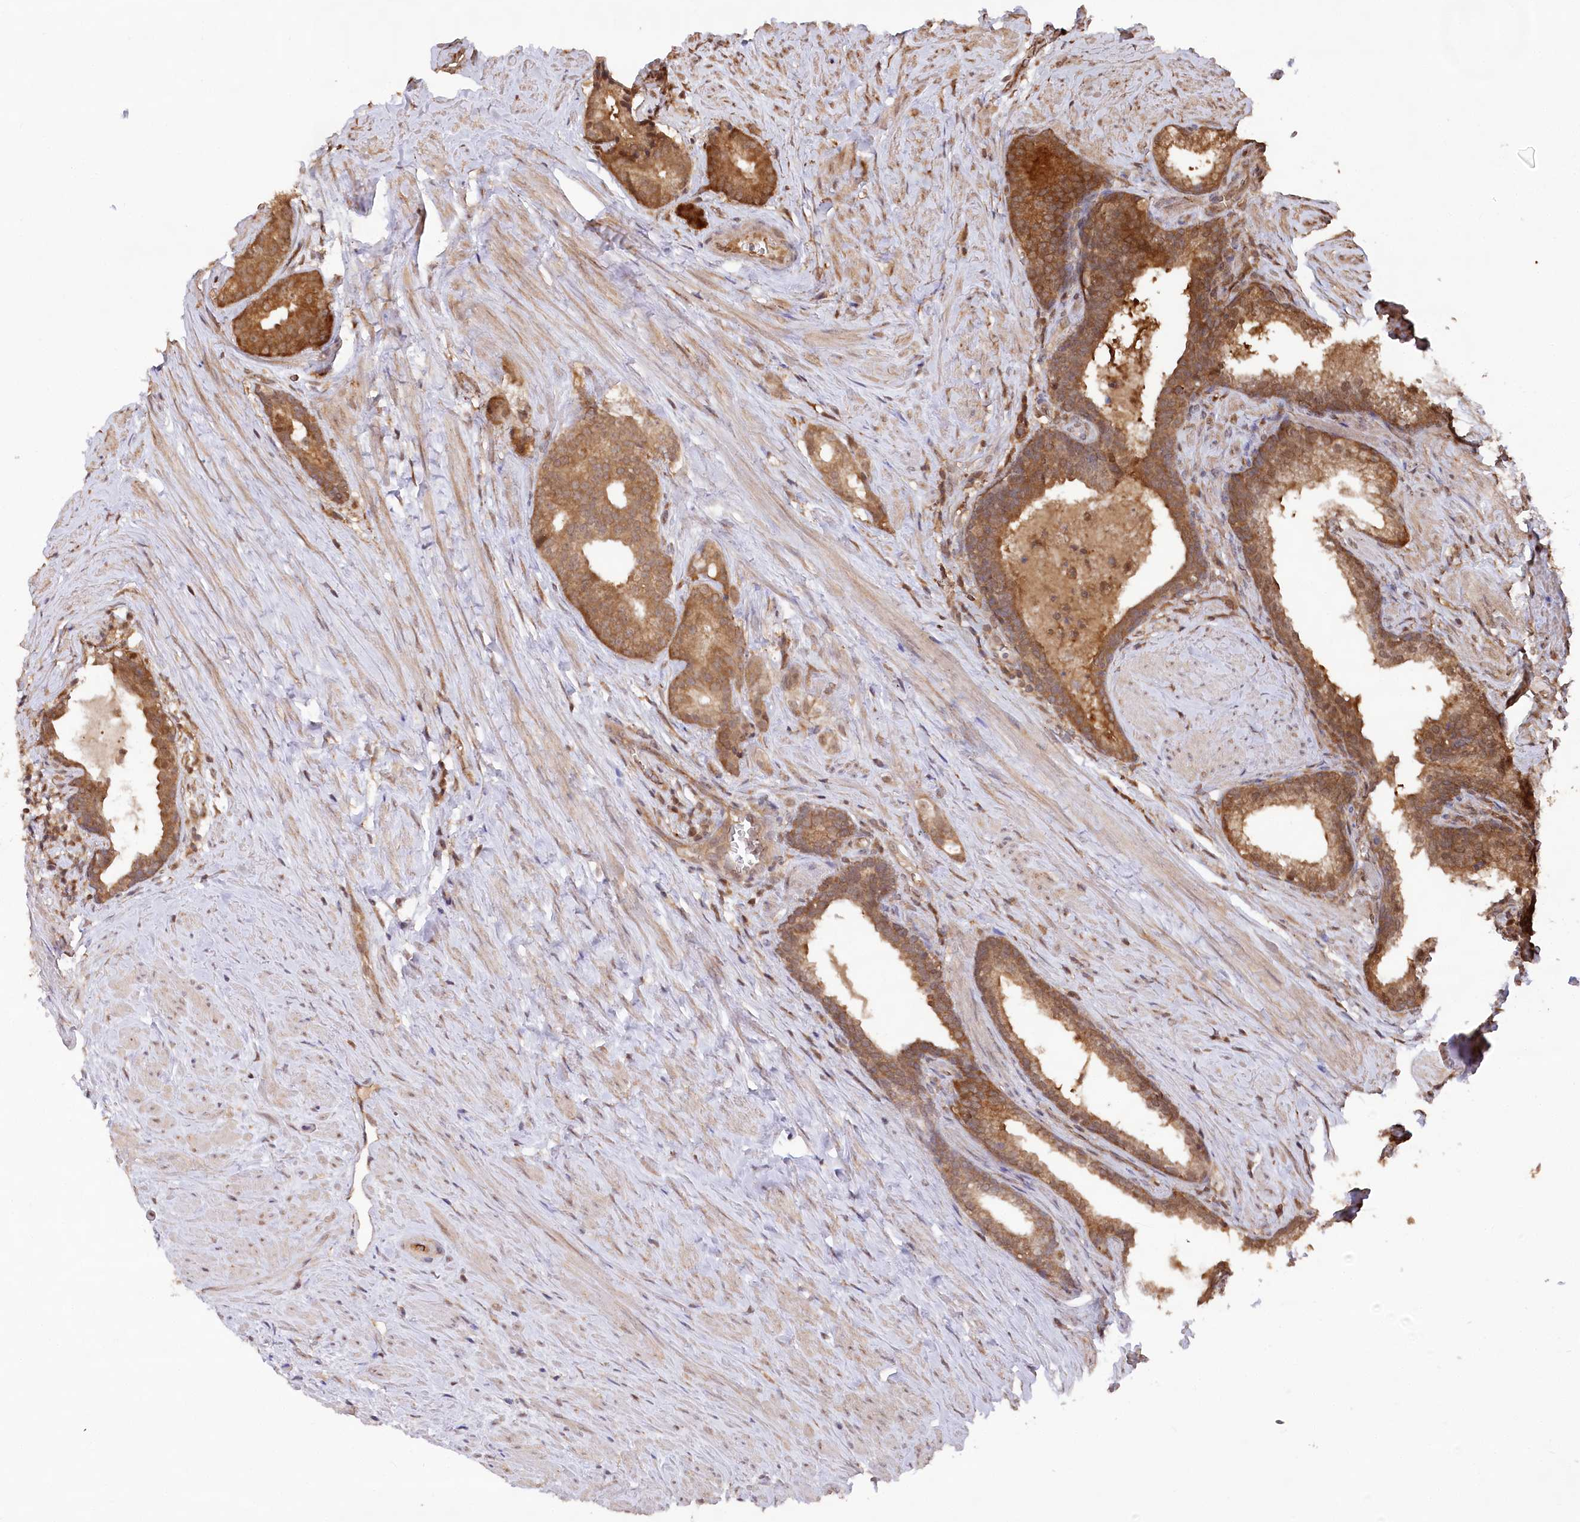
{"staining": {"intensity": "moderate", "quantity": ">75%", "location": "cytoplasmic/membranous"}, "tissue": "prostate cancer", "cell_type": "Tumor cells", "image_type": "cancer", "snomed": [{"axis": "morphology", "description": "Adenocarcinoma, Low grade"}, {"axis": "topography", "description": "Prostate"}], "caption": "Prostate low-grade adenocarcinoma stained with DAB (3,3'-diaminobenzidine) immunohistochemistry (IHC) exhibits medium levels of moderate cytoplasmic/membranous expression in about >75% of tumor cells. The staining was performed using DAB (3,3'-diaminobenzidine), with brown indicating positive protein expression. Nuclei are stained blue with hematoxylin.", "gene": "PSMA1", "patient": {"sex": "male", "age": 71}}